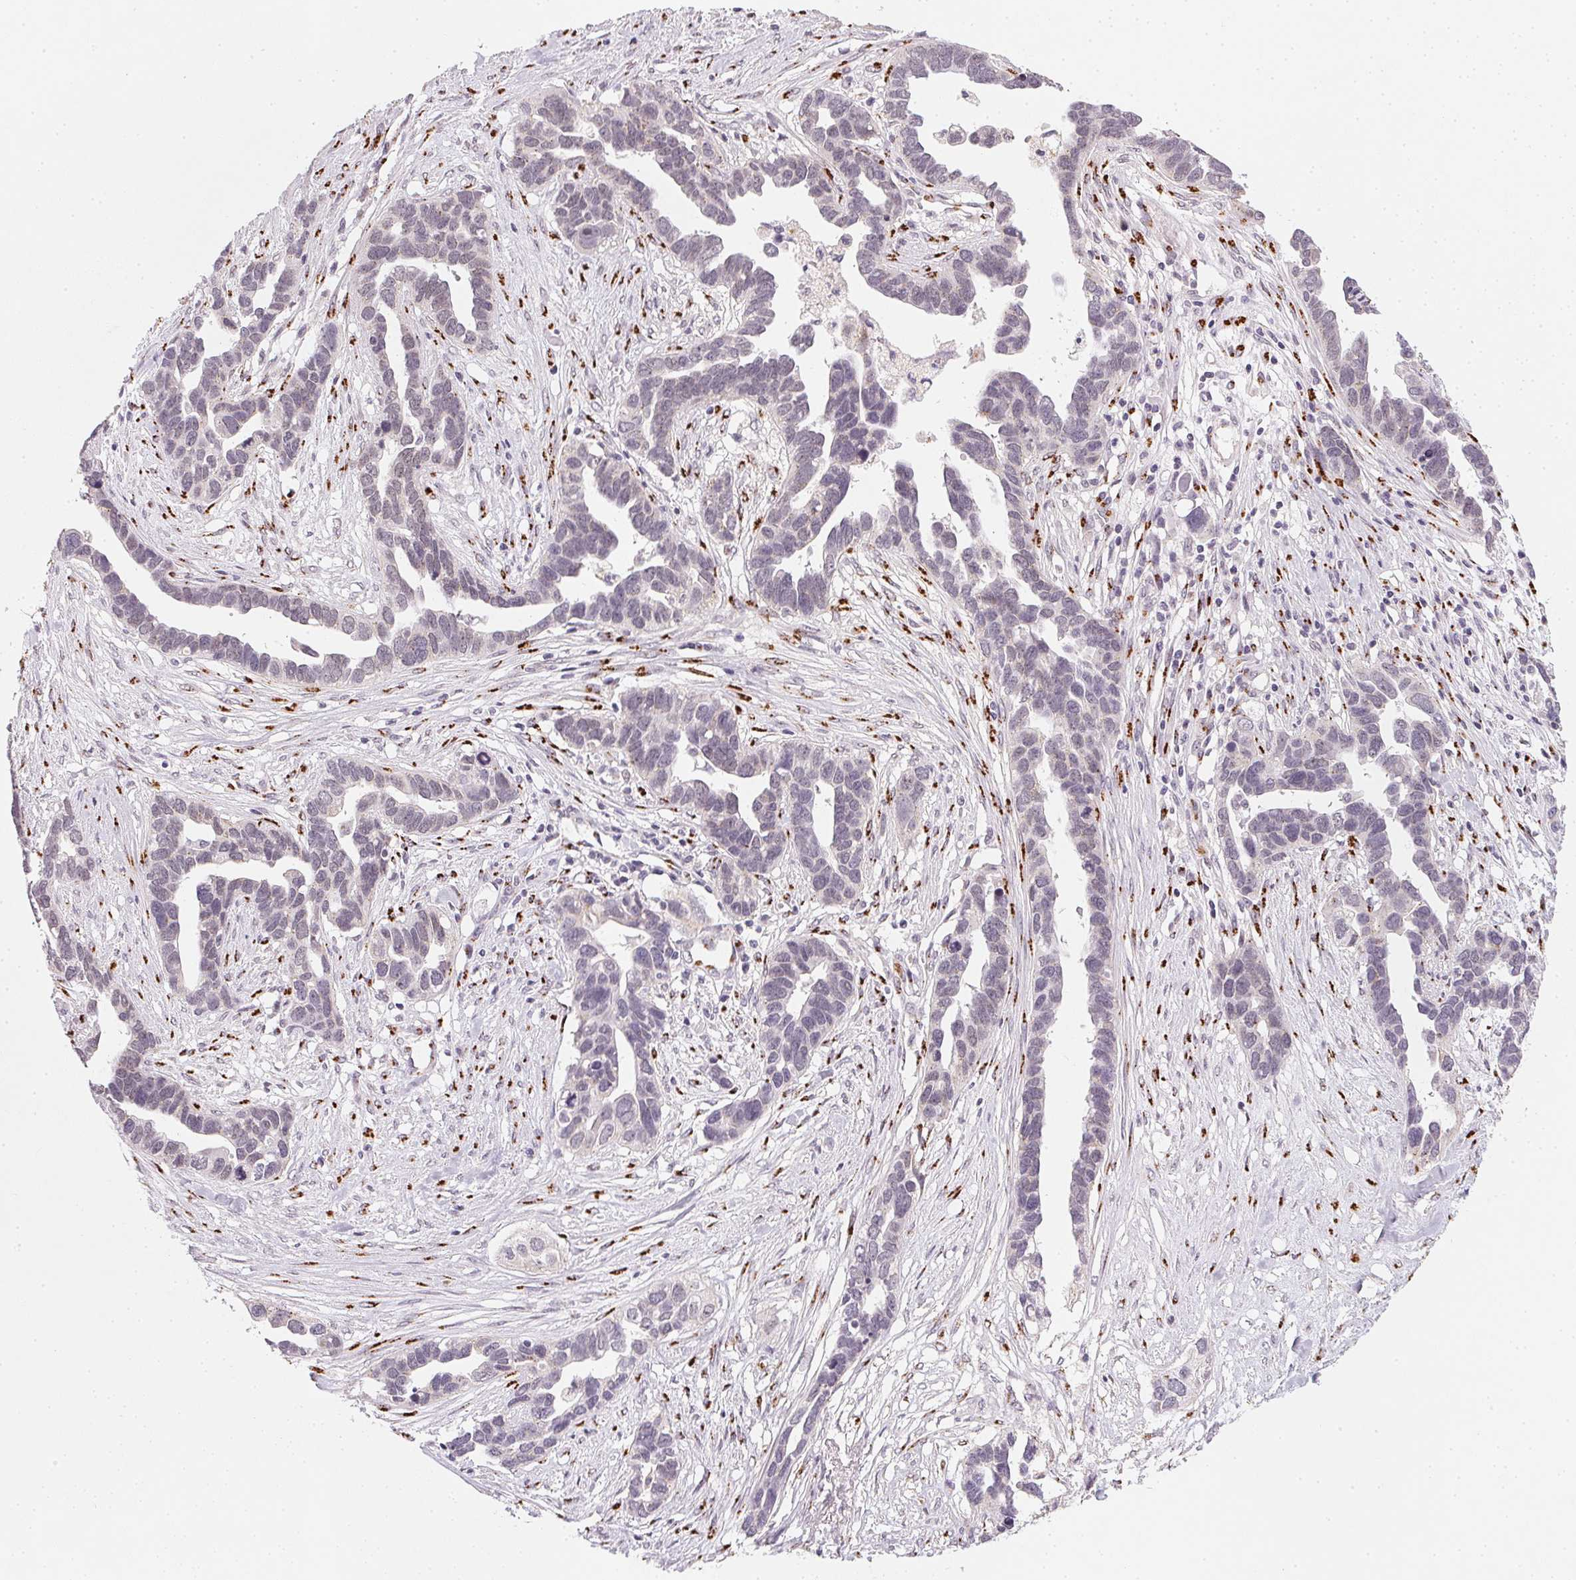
{"staining": {"intensity": "weak", "quantity": "<25%", "location": "cytoplasmic/membranous"}, "tissue": "ovarian cancer", "cell_type": "Tumor cells", "image_type": "cancer", "snomed": [{"axis": "morphology", "description": "Cystadenocarcinoma, serous, NOS"}, {"axis": "topography", "description": "Ovary"}], "caption": "An IHC image of ovarian serous cystadenocarcinoma is shown. There is no staining in tumor cells of ovarian serous cystadenocarcinoma. (DAB (3,3'-diaminobenzidine) IHC visualized using brightfield microscopy, high magnification).", "gene": "RAB22A", "patient": {"sex": "female", "age": 54}}